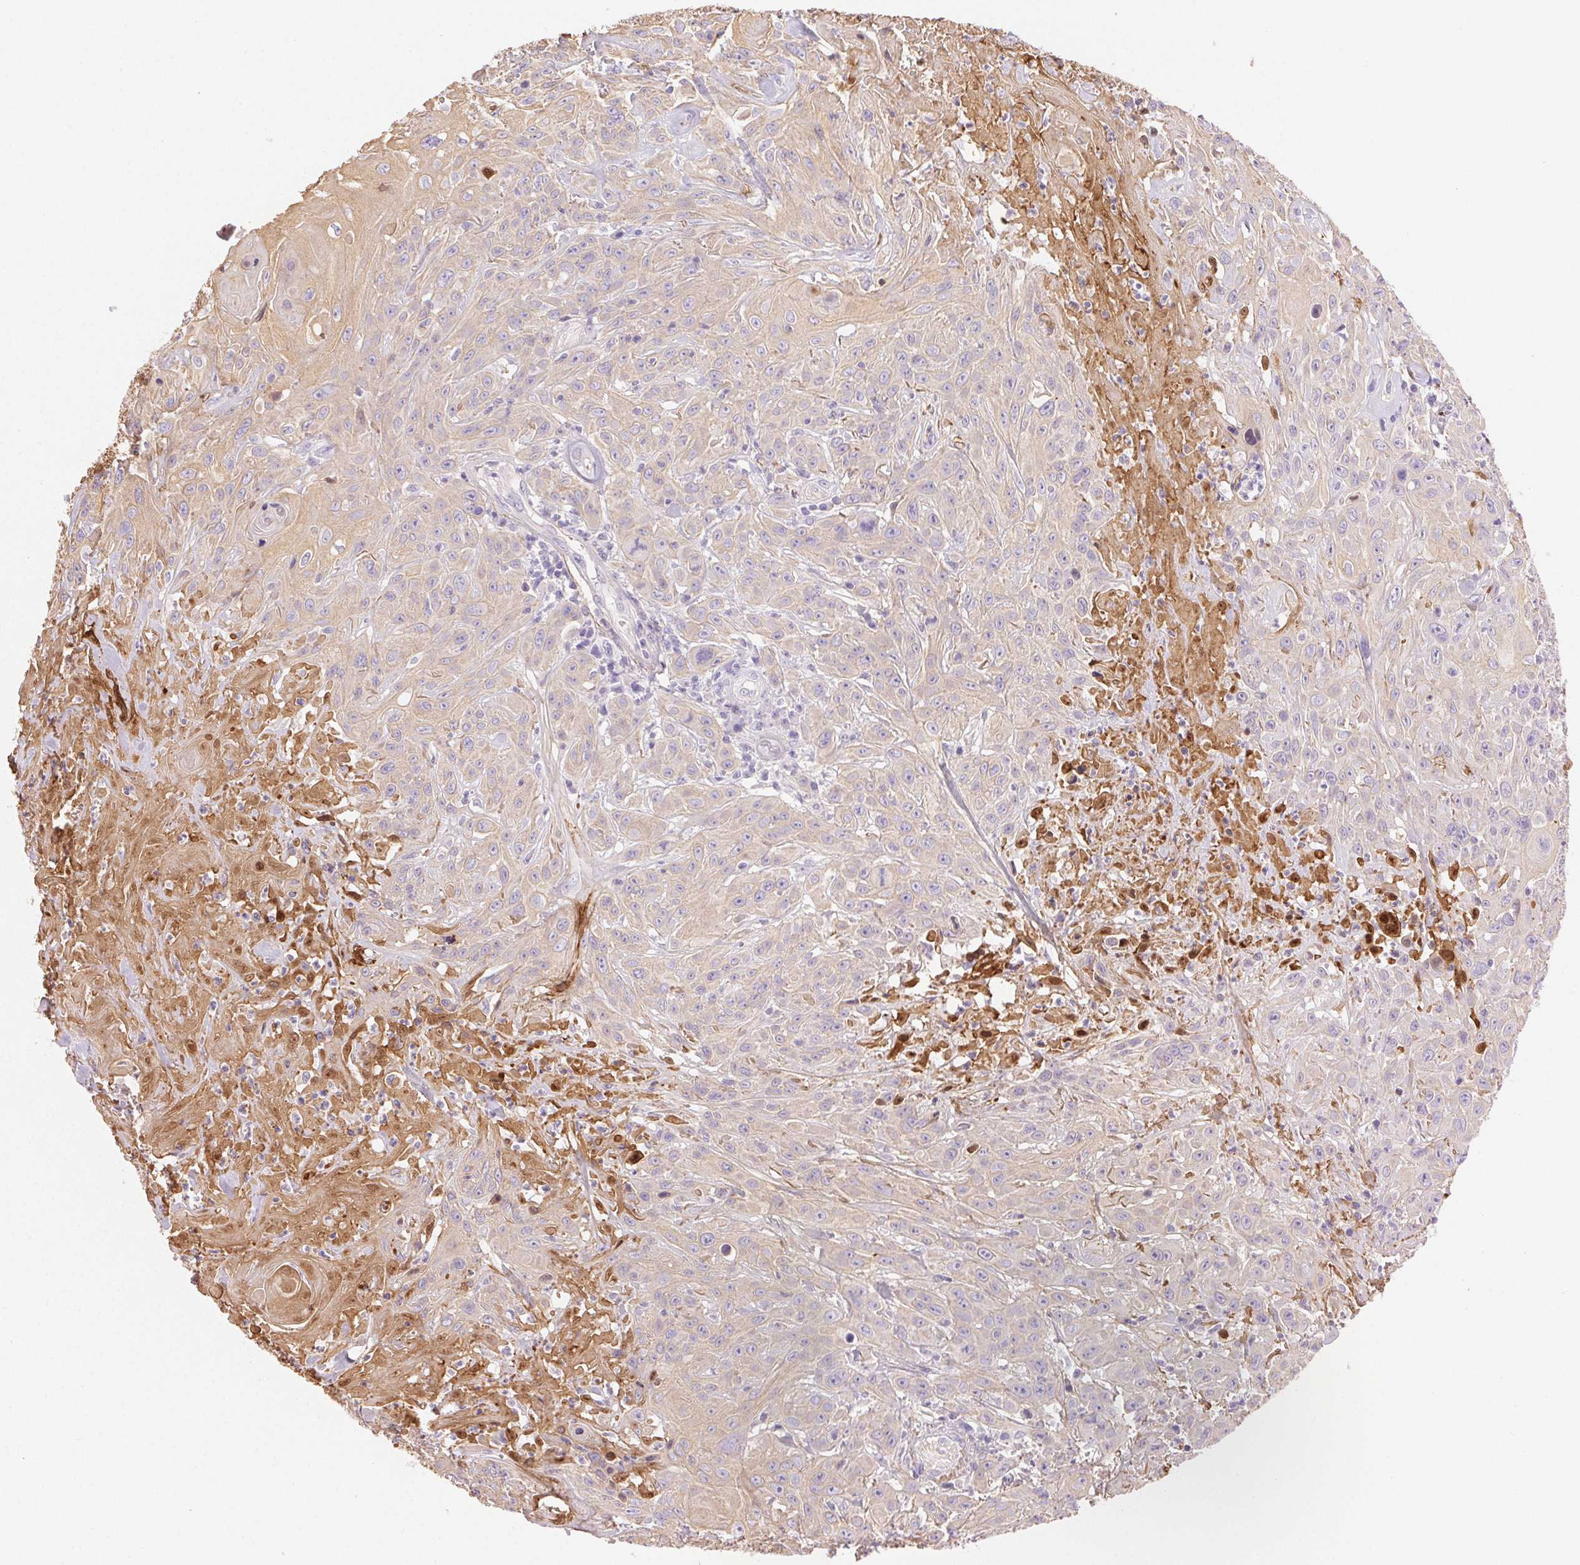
{"staining": {"intensity": "weak", "quantity": ">75%", "location": "cytoplasmic/membranous"}, "tissue": "head and neck cancer", "cell_type": "Tumor cells", "image_type": "cancer", "snomed": [{"axis": "morphology", "description": "Squamous cell carcinoma, NOS"}, {"axis": "topography", "description": "Skin"}, {"axis": "topography", "description": "Head-Neck"}], "caption": "Immunohistochemical staining of human squamous cell carcinoma (head and neck) reveals low levels of weak cytoplasmic/membranous protein positivity in about >75% of tumor cells.", "gene": "FGA", "patient": {"sex": "male", "age": 80}}